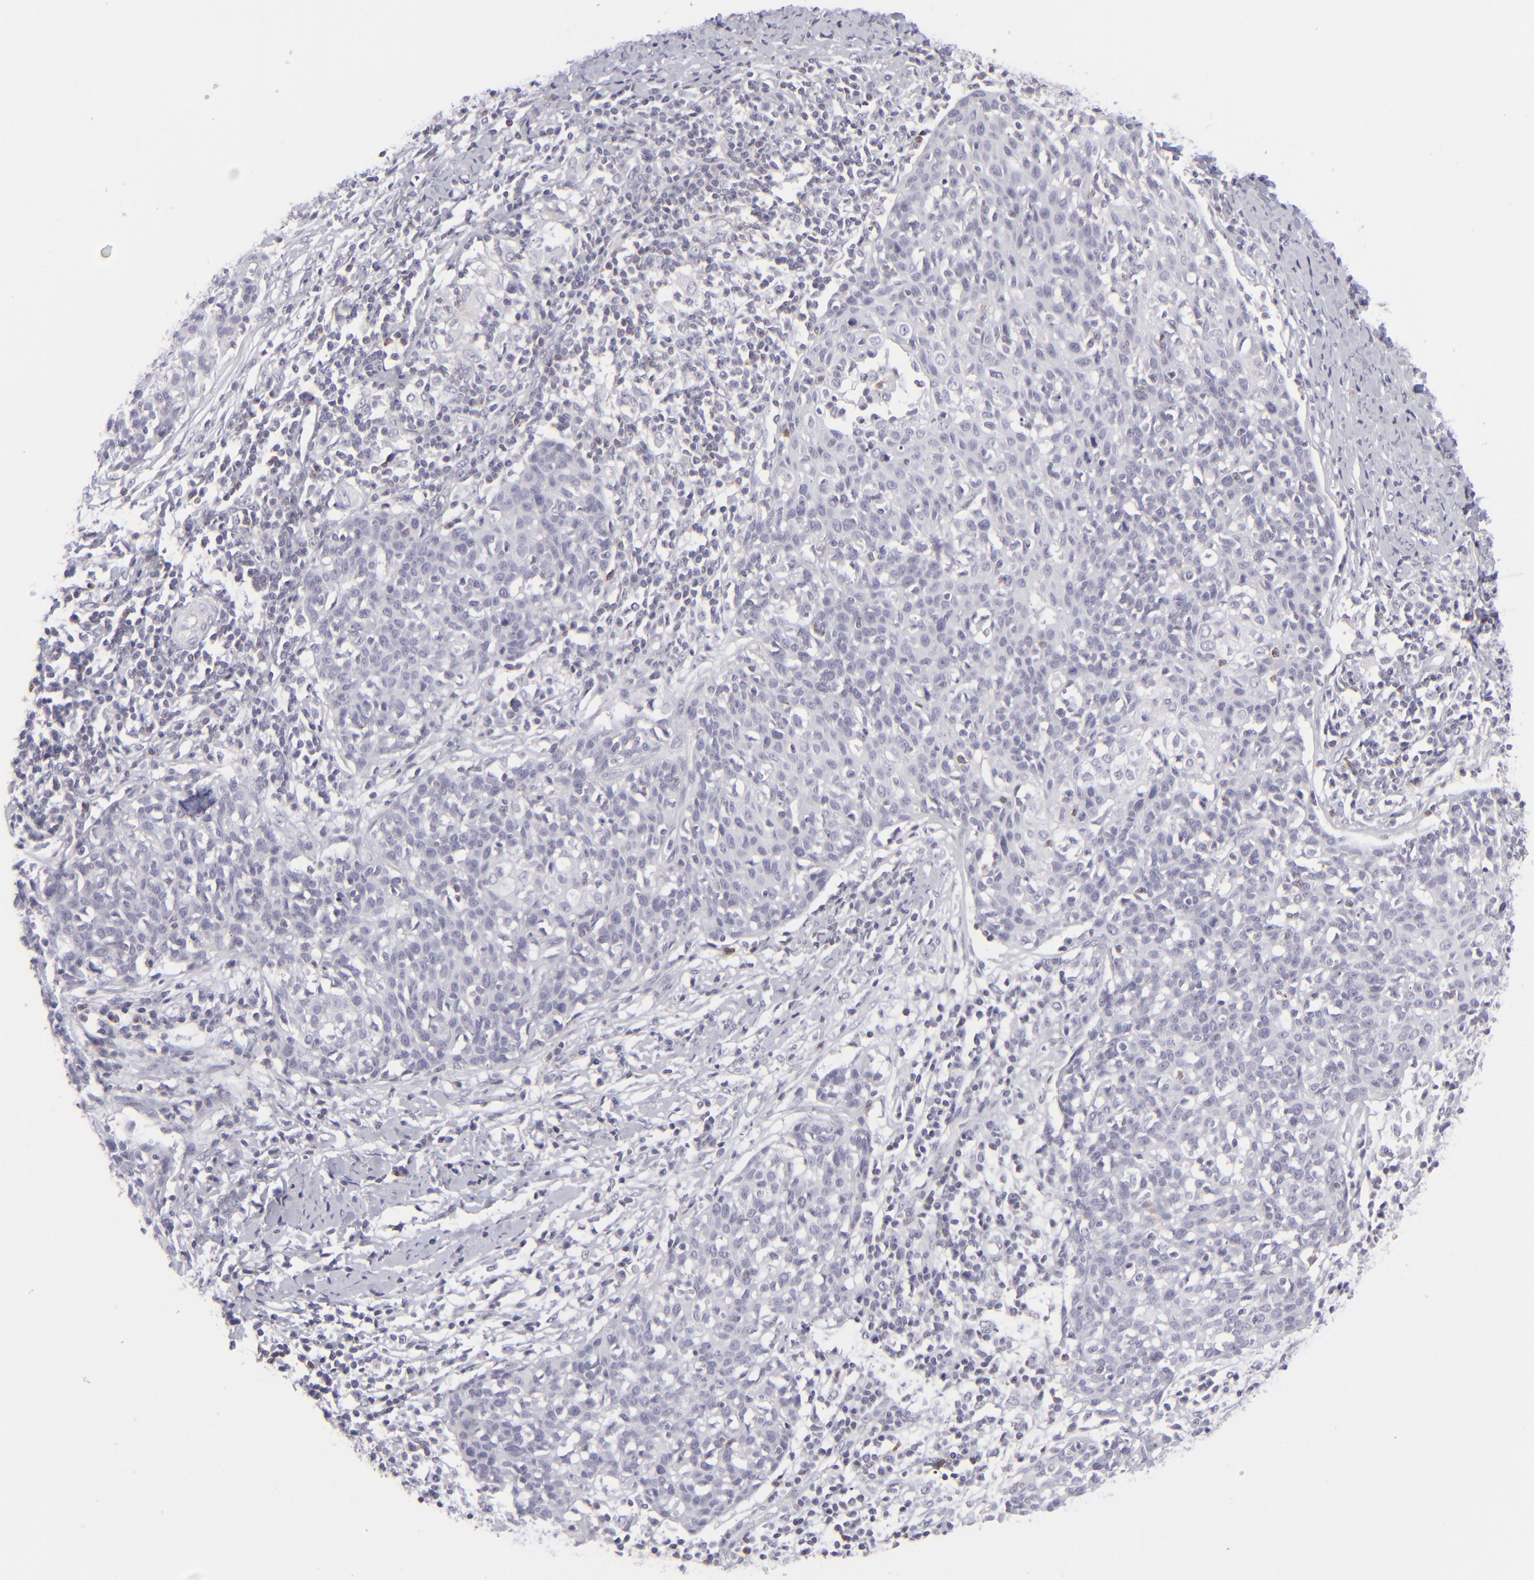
{"staining": {"intensity": "negative", "quantity": "none", "location": "none"}, "tissue": "cervical cancer", "cell_type": "Tumor cells", "image_type": "cancer", "snomed": [{"axis": "morphology", "description": "Squamous cell carcinoma, NOS"}, {"axis": "topography", "description": "Cervix"}], "caption": "Immunohistochemical staining of cervical cancer (squamous cell carcinoma) displays no significant positivity in tumor cells.", "gene": "CD7", "patient": {"sex": "female", "age": 38}}